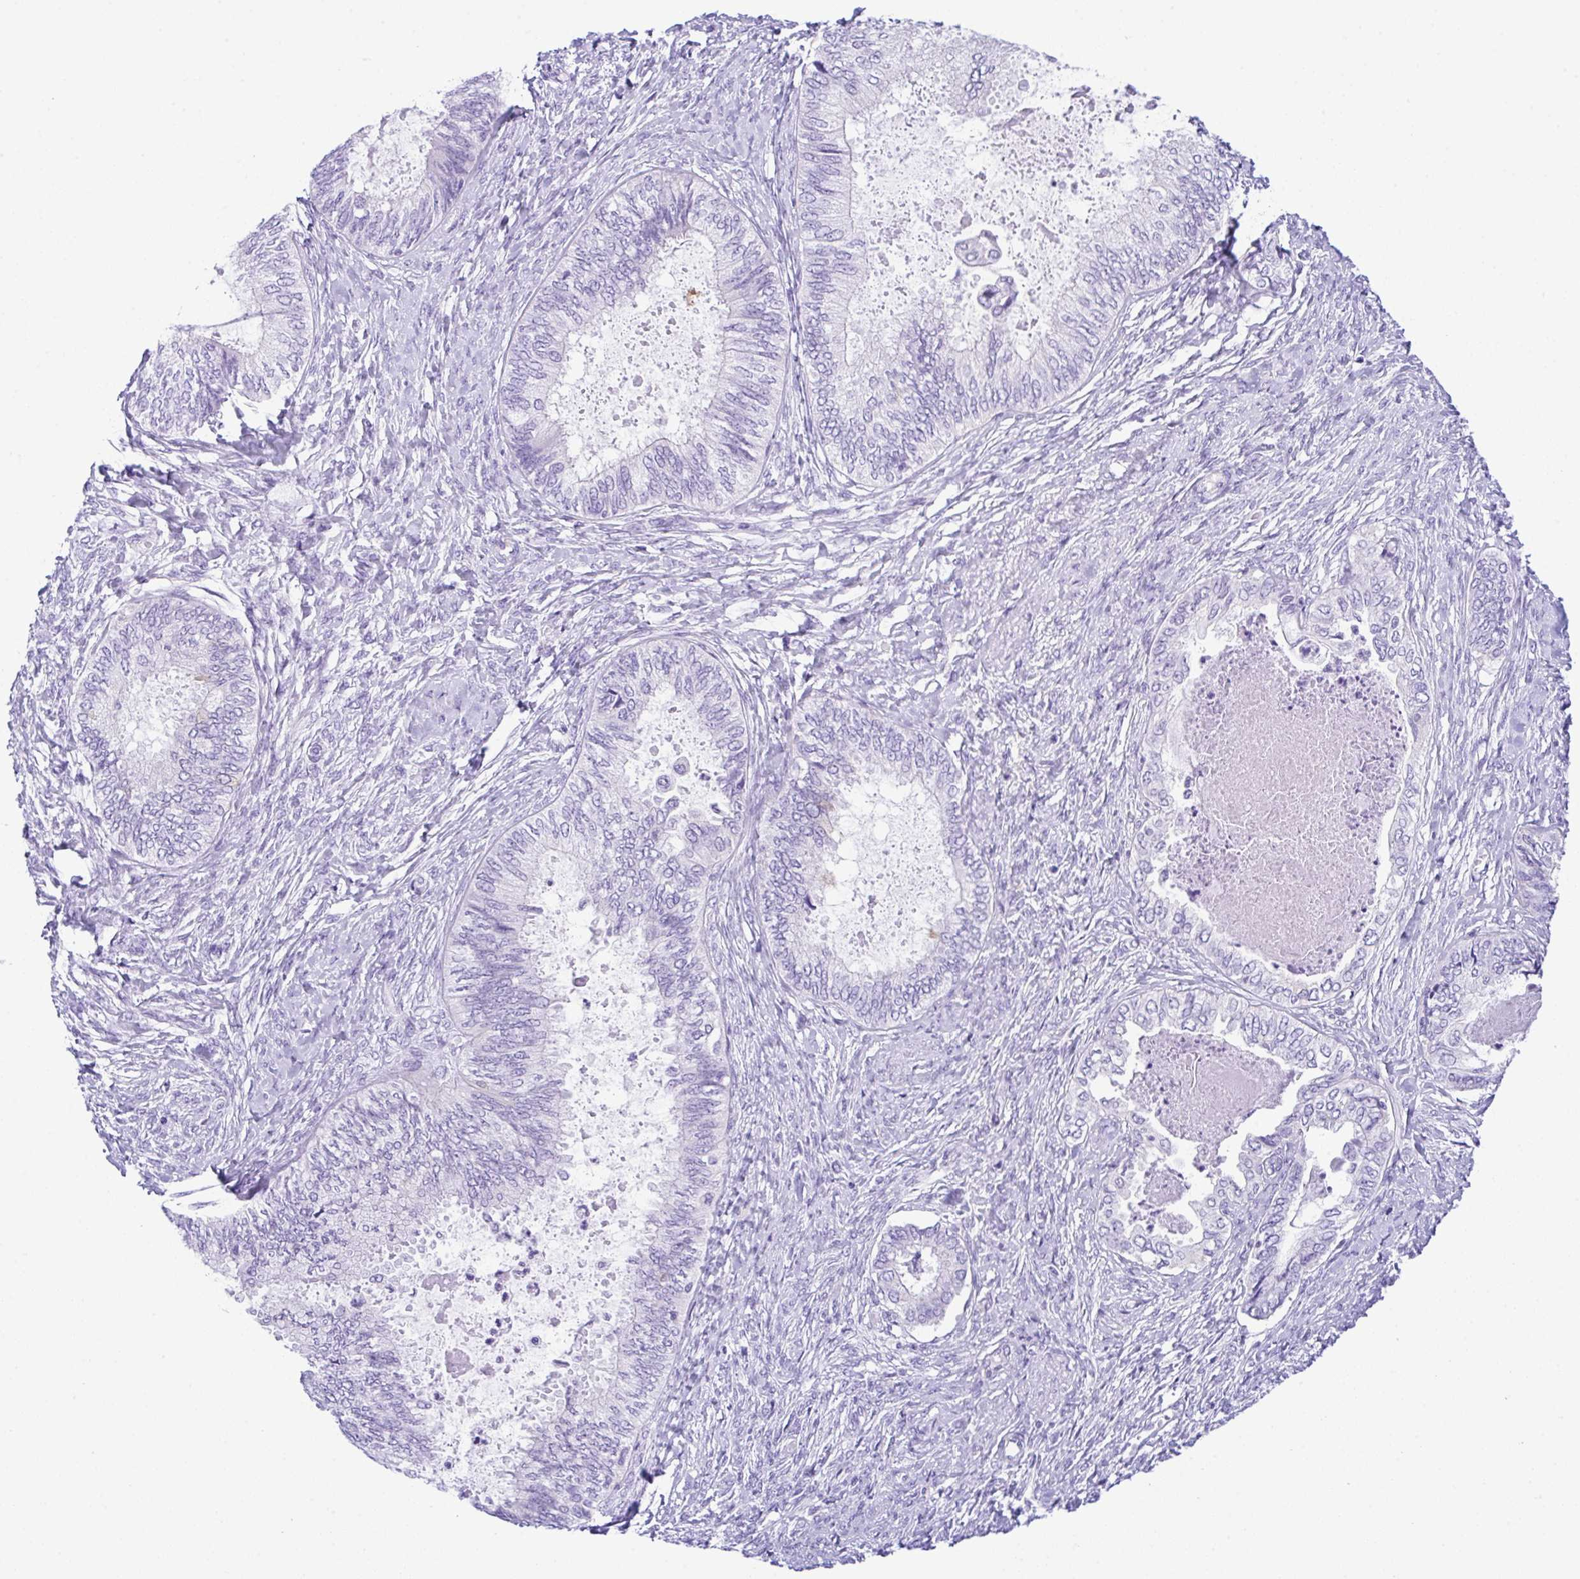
{"staining": {"intensity": "negative", "quantity": "none", "location": "none"}, "tissue": "ovarian cancer", "cell_type": "Tumor cells", "image_type": "cancer", "snomed": [{"axis": "morphology", "description": "Carcinoma, endometroid"}, {"axis": "topography", "description": "Ovary"}], "caption": "Immunohistochemical staining of human ovarian endometroid carcinoma reveals no significant positivity in tumor cells.", "gene": "RRM2", "patient": {"sex": "female", "age": 70}}